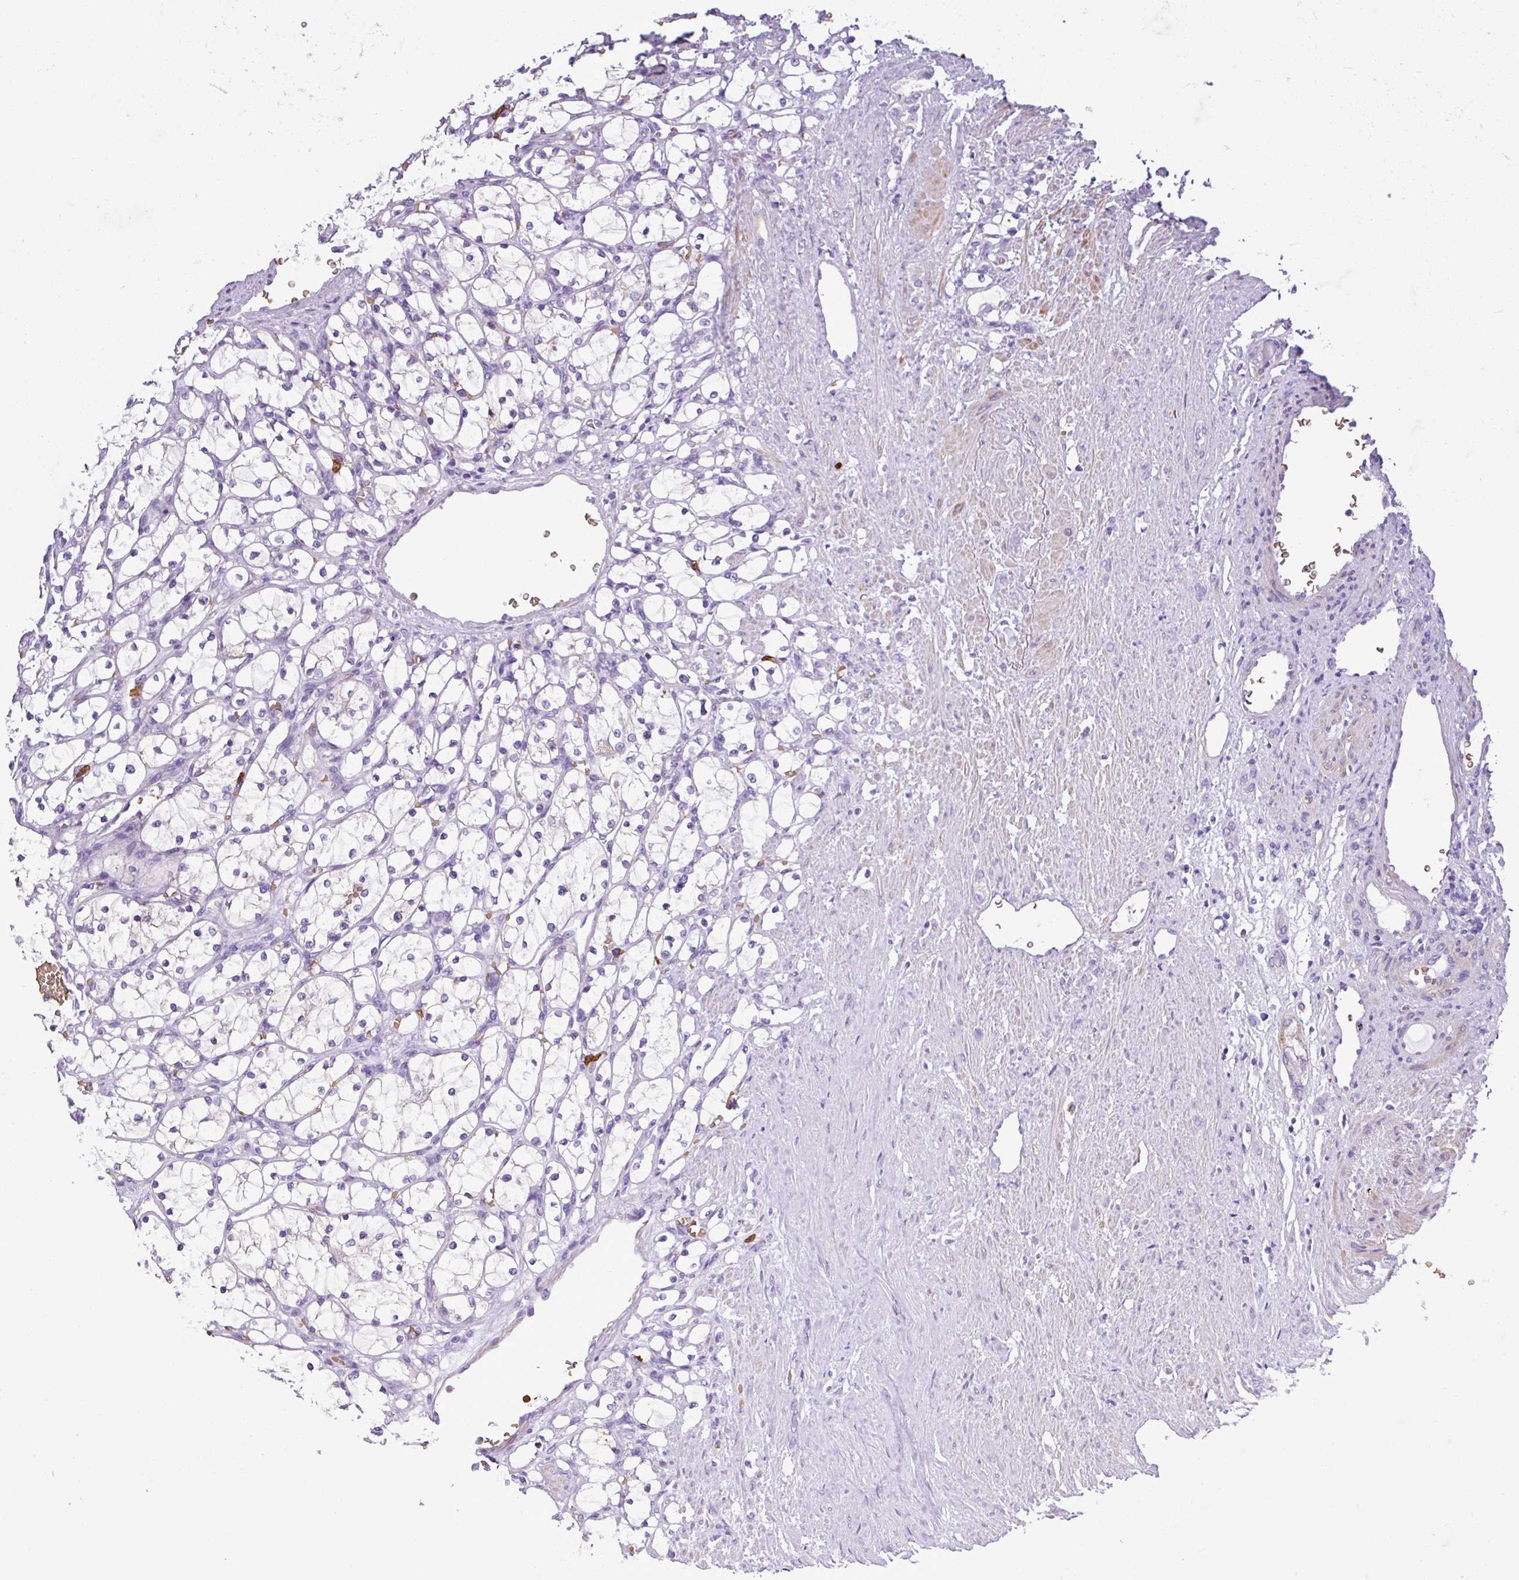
{"staining": {"intensity": "negative", "quantity": "none", "location": "none"}, "tissue": "renal cancer", "cell_type": "Tumor cells", "image_type": "cancer", "snomed": [{"axis": "morphology", "description": "Adenocarcinoma, NOS"}, {"axis": "topography", "description": "Kidney"}], "caption": "This is a histopathology image of immunohistochemistry (IHC) staining of renal cancer (adenocarcinoma), which shows no expression in tumor cells.", "gene": "MGAT4B", "patient": {"sex": "female", "age": 69}}